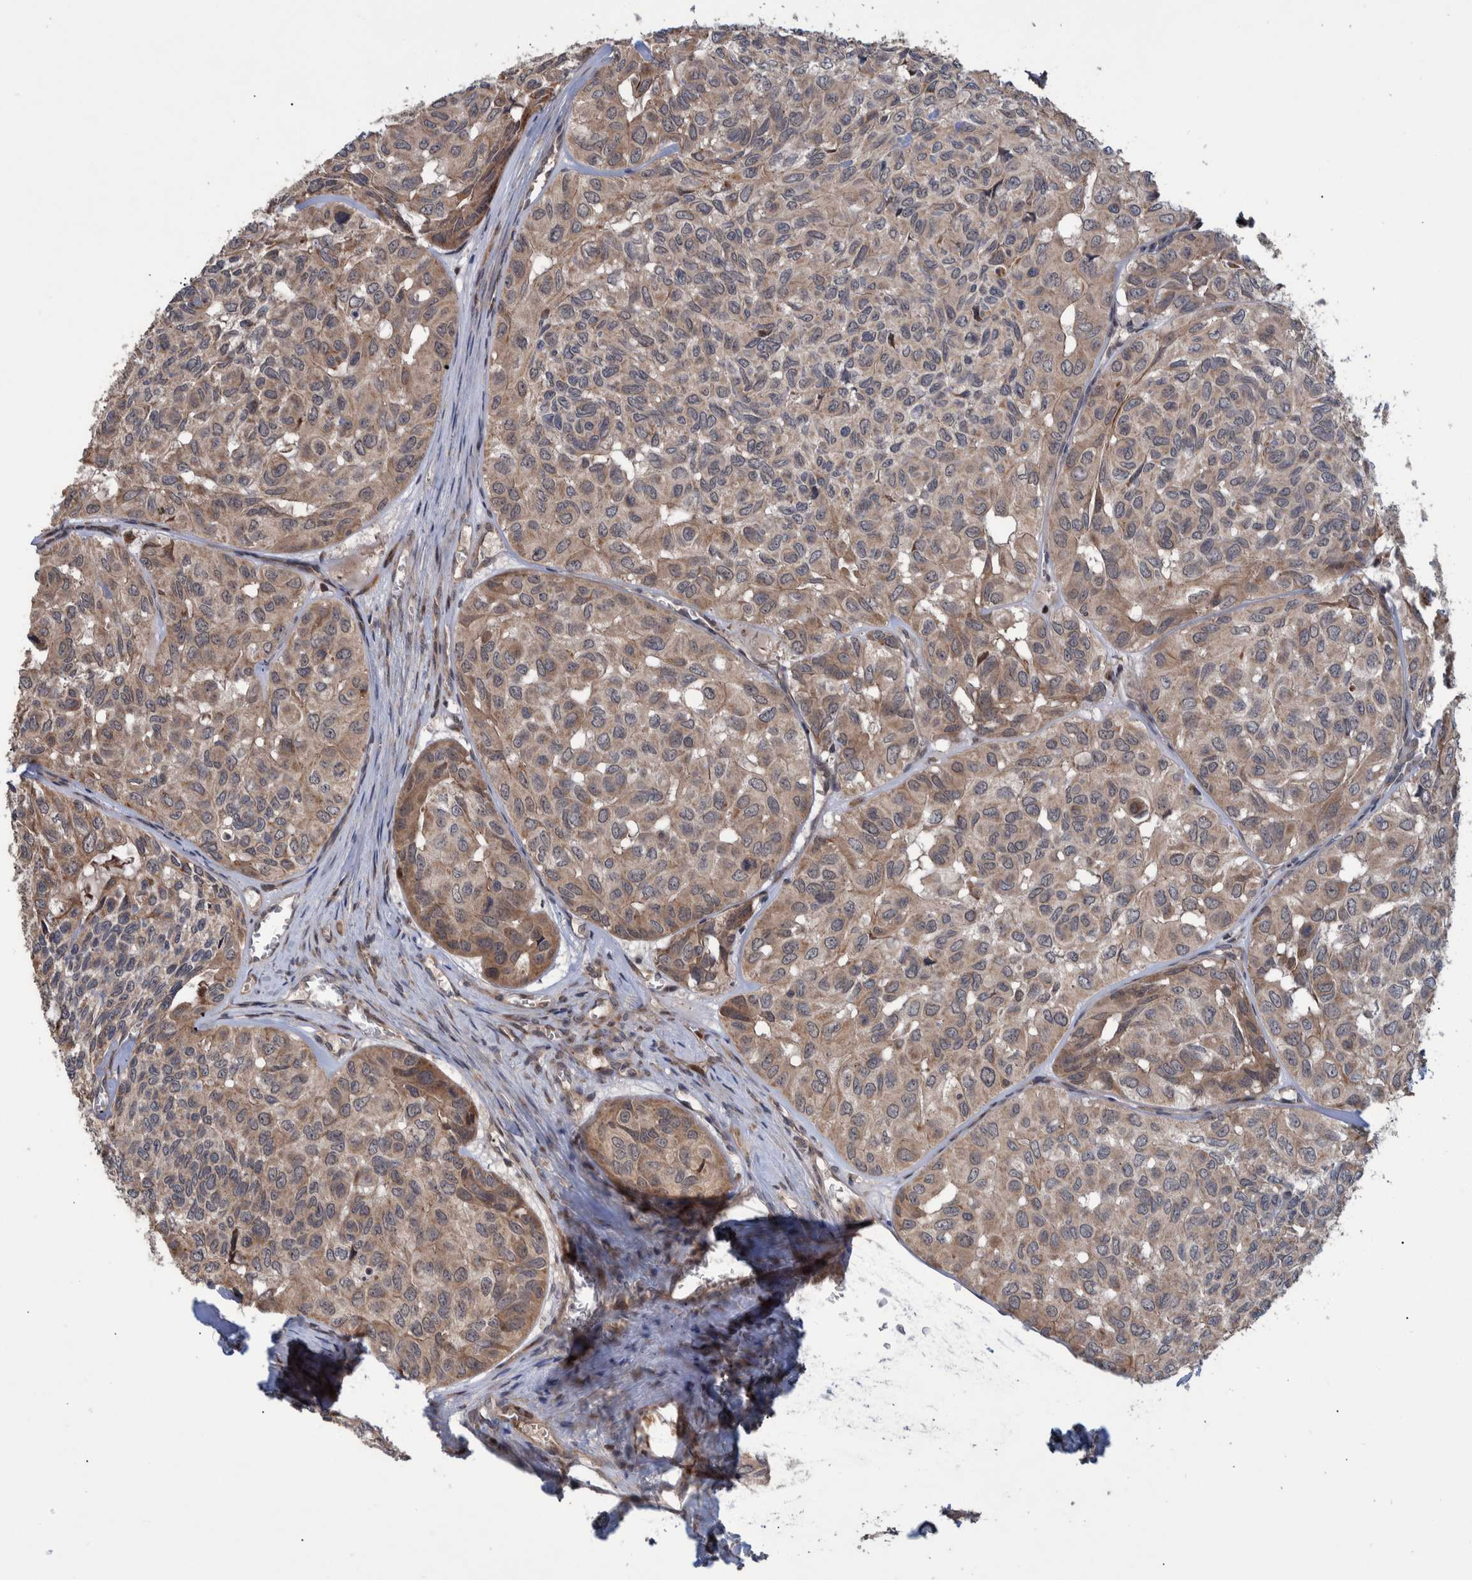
{"staining": {"intensity": "moderate", "quantity": "<25%", "location": "cytoplasmic/membranous"}, "tissue": "head and neck cancer", "cell_type": "Tumor cells", "image_type": "cancer", "snomed": [{"axis": "morphology", "description": "Adenocarcinoma, NOS"}, {"axis": "topography", "description": "Salivary gland, NOS"}, {"axis": "topography", "description": "Head-Neck"}], "caption": "Head and neck adenocarcinoma stained for a protein reveals moderate cytoplasmic/membranous positivity in tumor cells.", "gene": "B3GNTL1", "patient": {"sex": "female", "age": 76}}